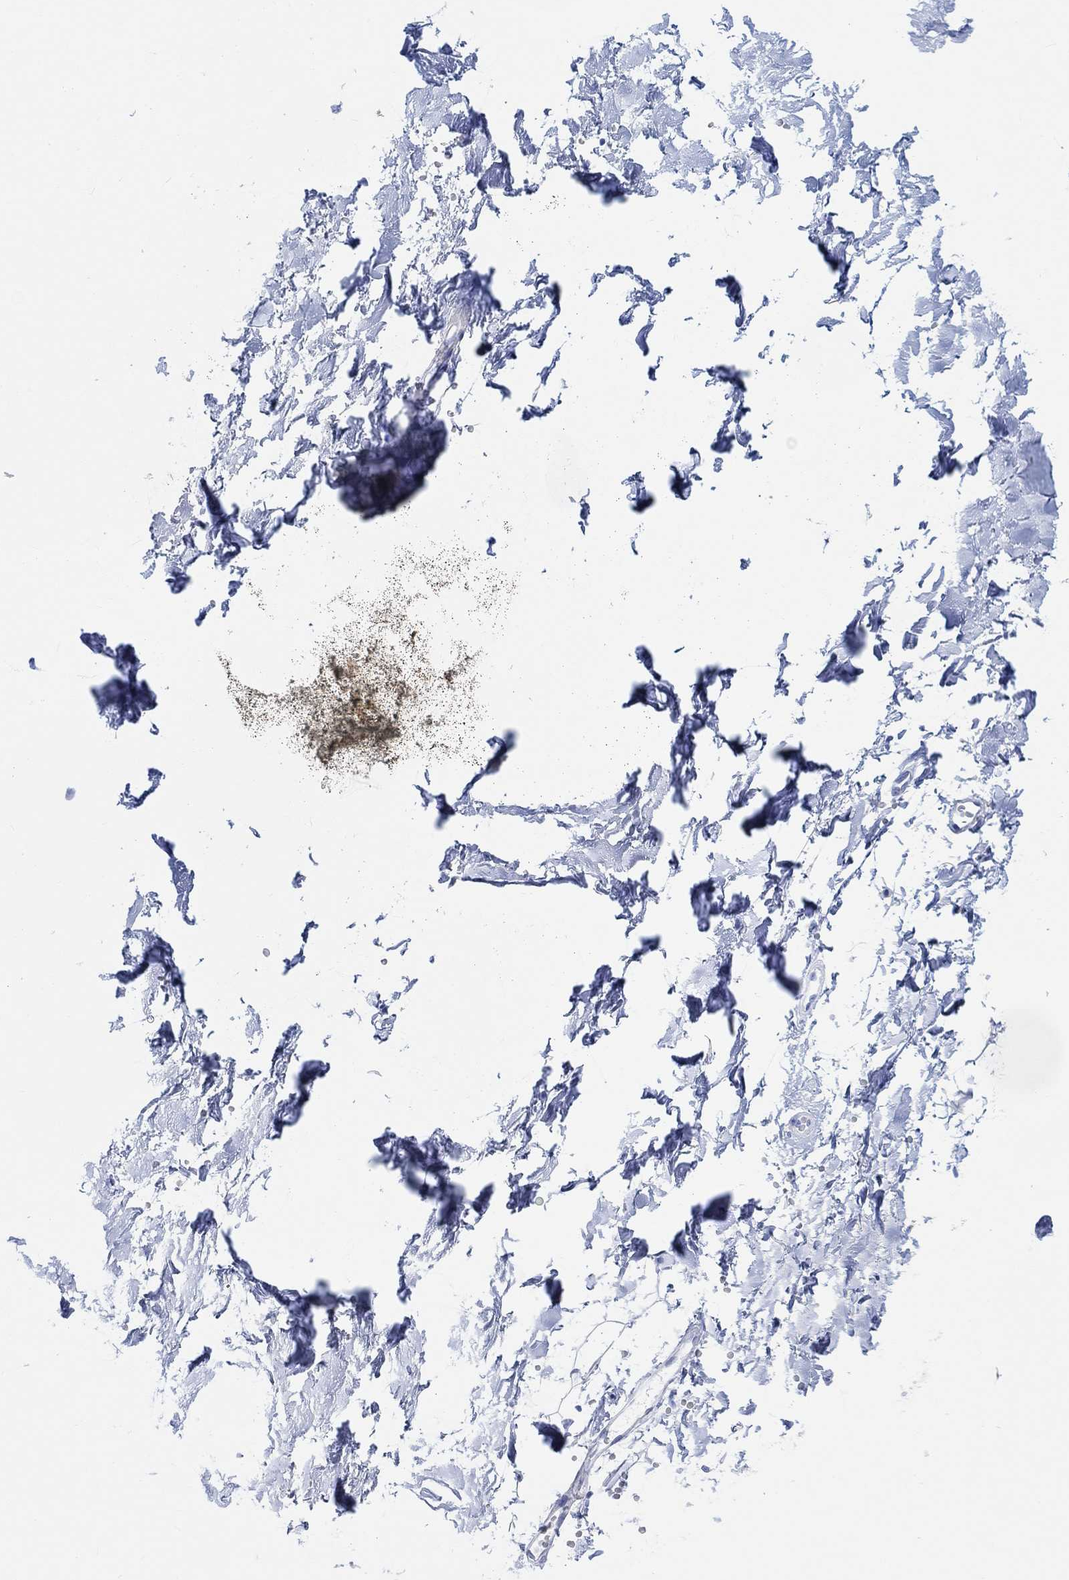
{"staining": {"intensity": "negative", "quantity": "none", "location": "none"}, "tissue": "adipose tissue", "cell_type": "Adipocytes", "image_type": "normal", "snomed": [{"axis": "morphology", "description": "Normal tissue, NOS"}, {"axis": "topography", "description": "Skin"}, {"axis": "topography", "description": "Peripheral nerve tissue"}], "caption": "The image reveals no staining of adipocytes in benign adipose tissue. The staining is performed using DAB (3,3'-diaminobenzidine) brown chromogen with nuclei counter-stained in using hematoxylin.", "gene": "ANKRD33", "patient": {"sex": "female", "age": 56}}